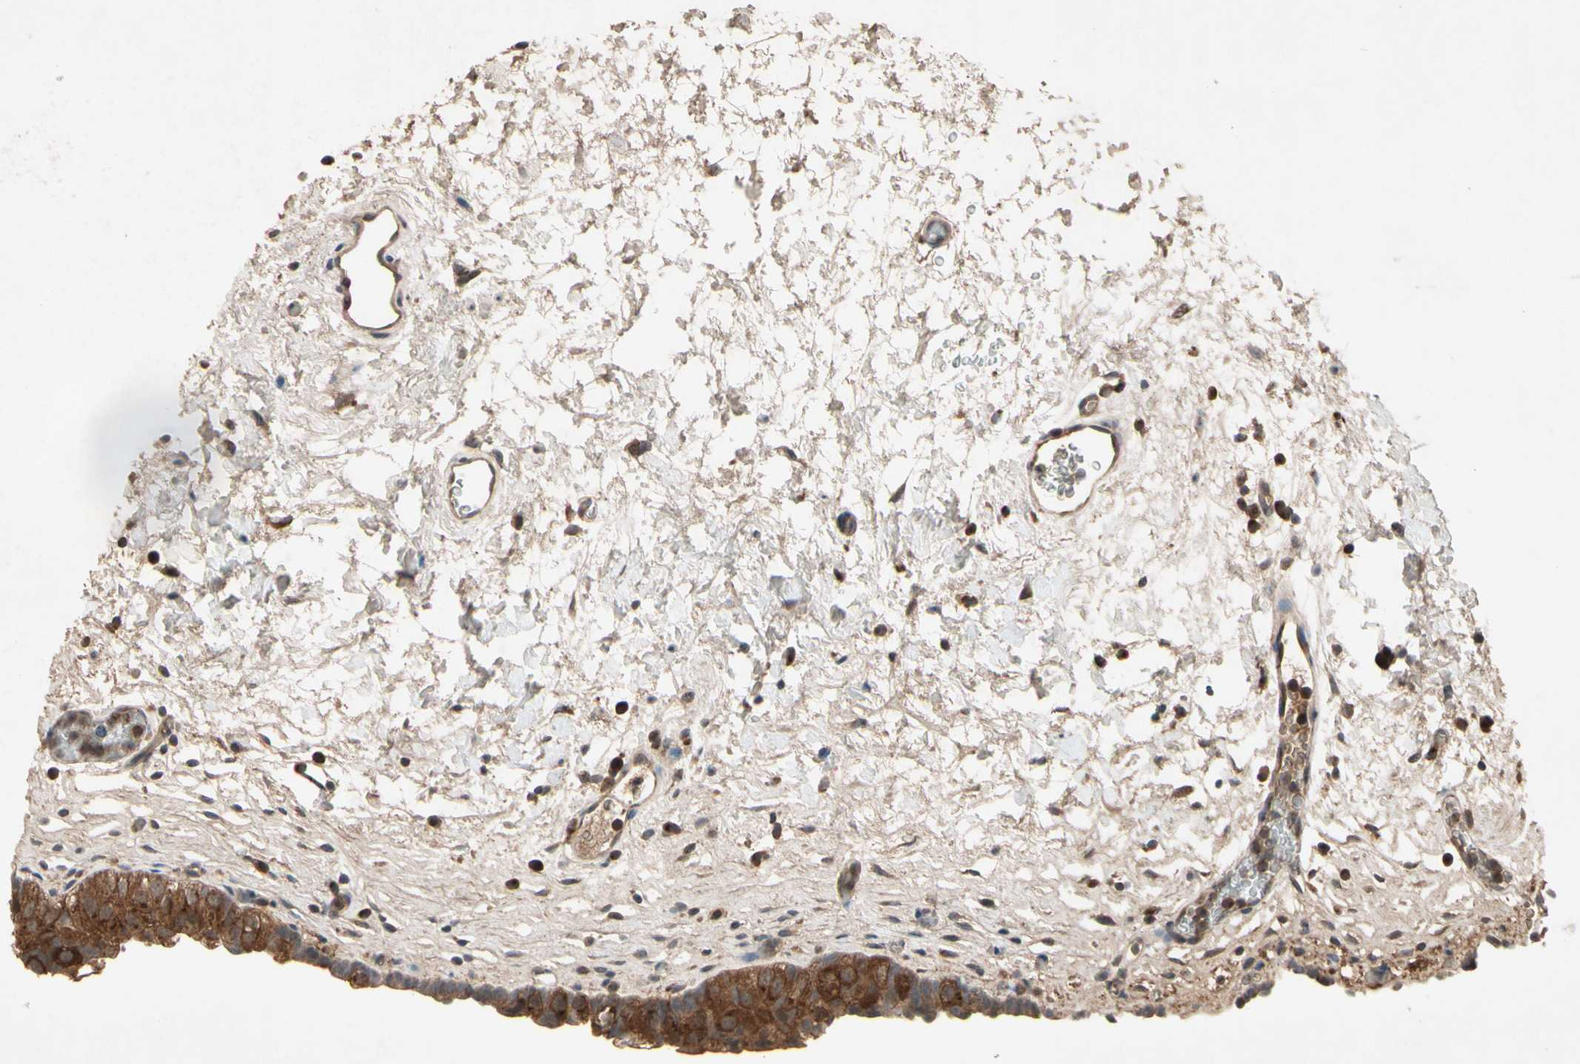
{"staining": {"intensity": "moderate", "quantity": ">75%", "location": "cytoplasmic/membranous"}, "tissue": "urinary bladder", "cell_type": "Urothelial cells", "image_type": "normal", "snomed": [{"axis": "morphology", "description": "Normal tissue, NOS"}, {"axis": "topography", "description": "Urinary bladder"}], "caption": "Urothelial cells demonstrate moderate cytoplasmic/membranous expression in about >75% of cells in normal urinary bladder.", "gene": "NSF", "patient": {"sex": "female", "age": 64}}